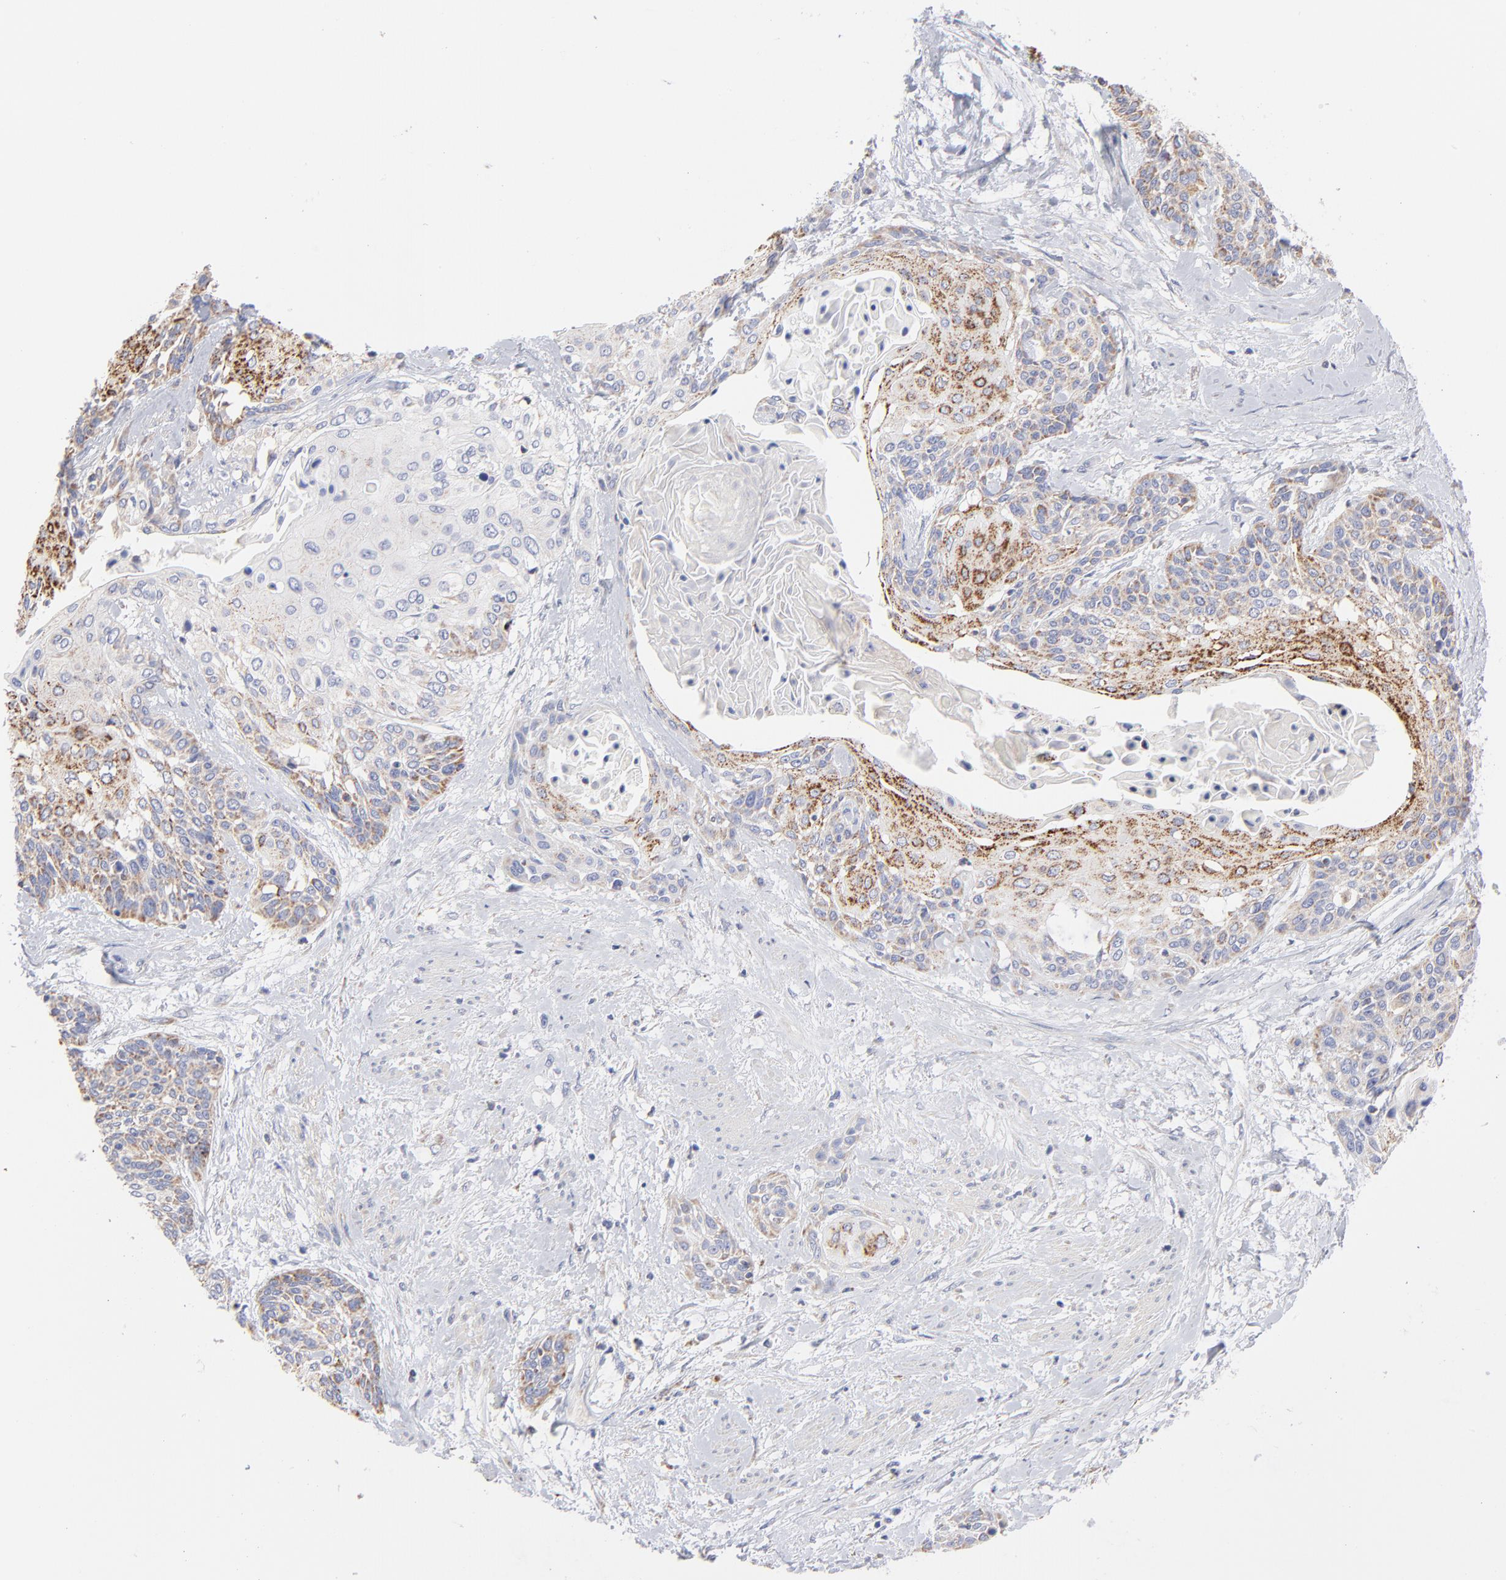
{"staining": {"intensity": "moderate", "quantity": "25%-75%", "location": "cytoplasmic/membranous"}, "tissue": "cervical cancer", "cell_type": "Tumor cells", "image_type": "cancer", "snomed": [{"axis": "morphology", "description": "Squamous cell carcinoma, NOS"}, {"axis": "topography", "description": "Cervix"}], "caption": "A photomicrograph of cervical cancer stained for a protein reveals moderate cytoplasmic/membranous brown staining in tumor cells. (Stains: DAB in brown, nuclei in blue, Microscopy: brightfield microscopy at high magnification).", "gene": "TST", "patient": {"sex": "female", "age": 57}}